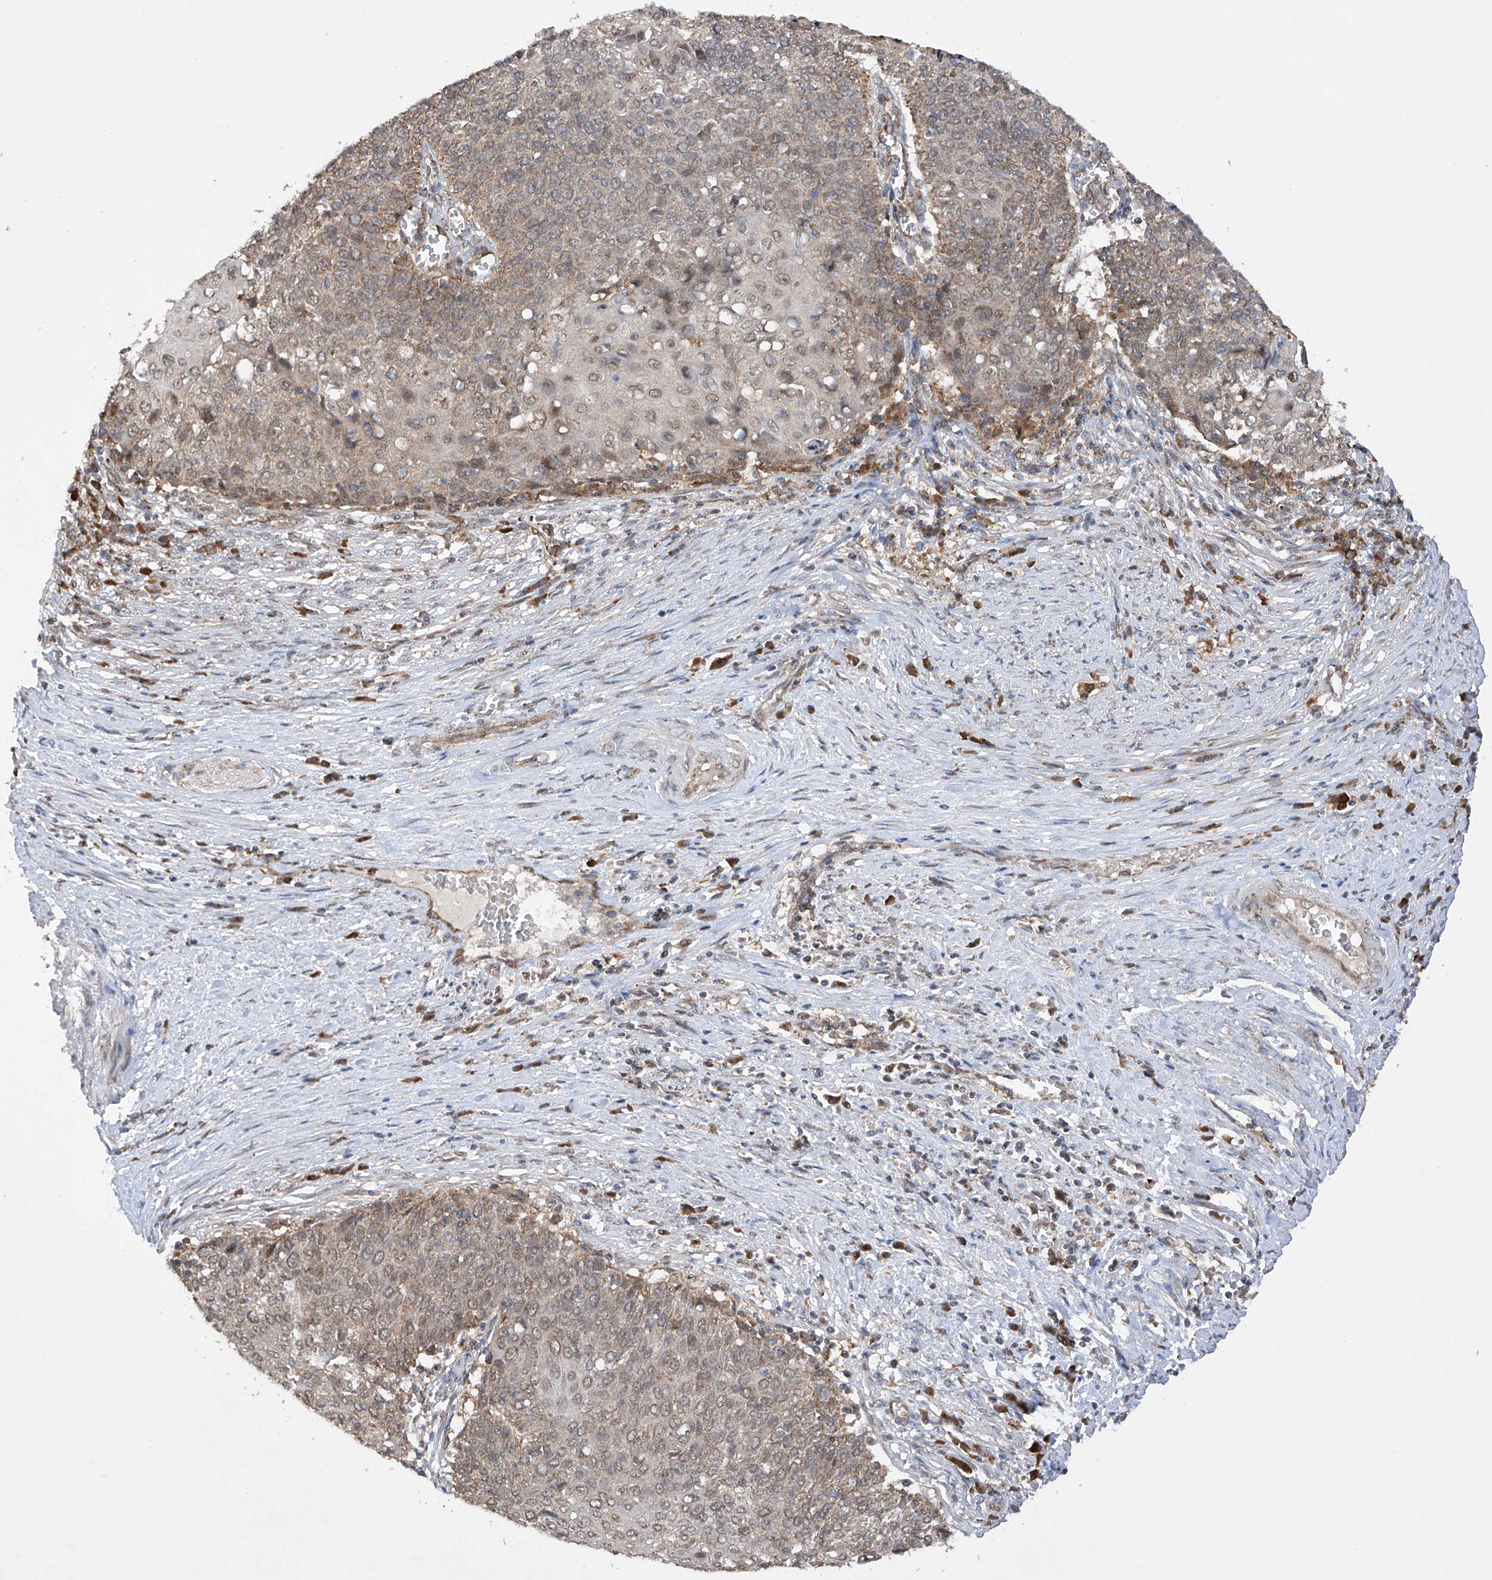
{"staining": {"intensity": "weak", "quantity": ">75%", "location": "cytoplasmic/membranous,nuclear"}, "tissue": "cervical cancer", "cell_type": "Tumor cells", "image_type": "cancer", "snomed": [{"axis": "morphology", "description": "Squamous cell carcinoma, NOS"}, {"axis": "topography", "description": "Cervix"}], "caption": "Cervical squamous cell carcinoma stained with a protein marker displays weak staining in tumor cells.", "gene": "SDHAF4", "patient": {"sex": "female", "age": 39}}